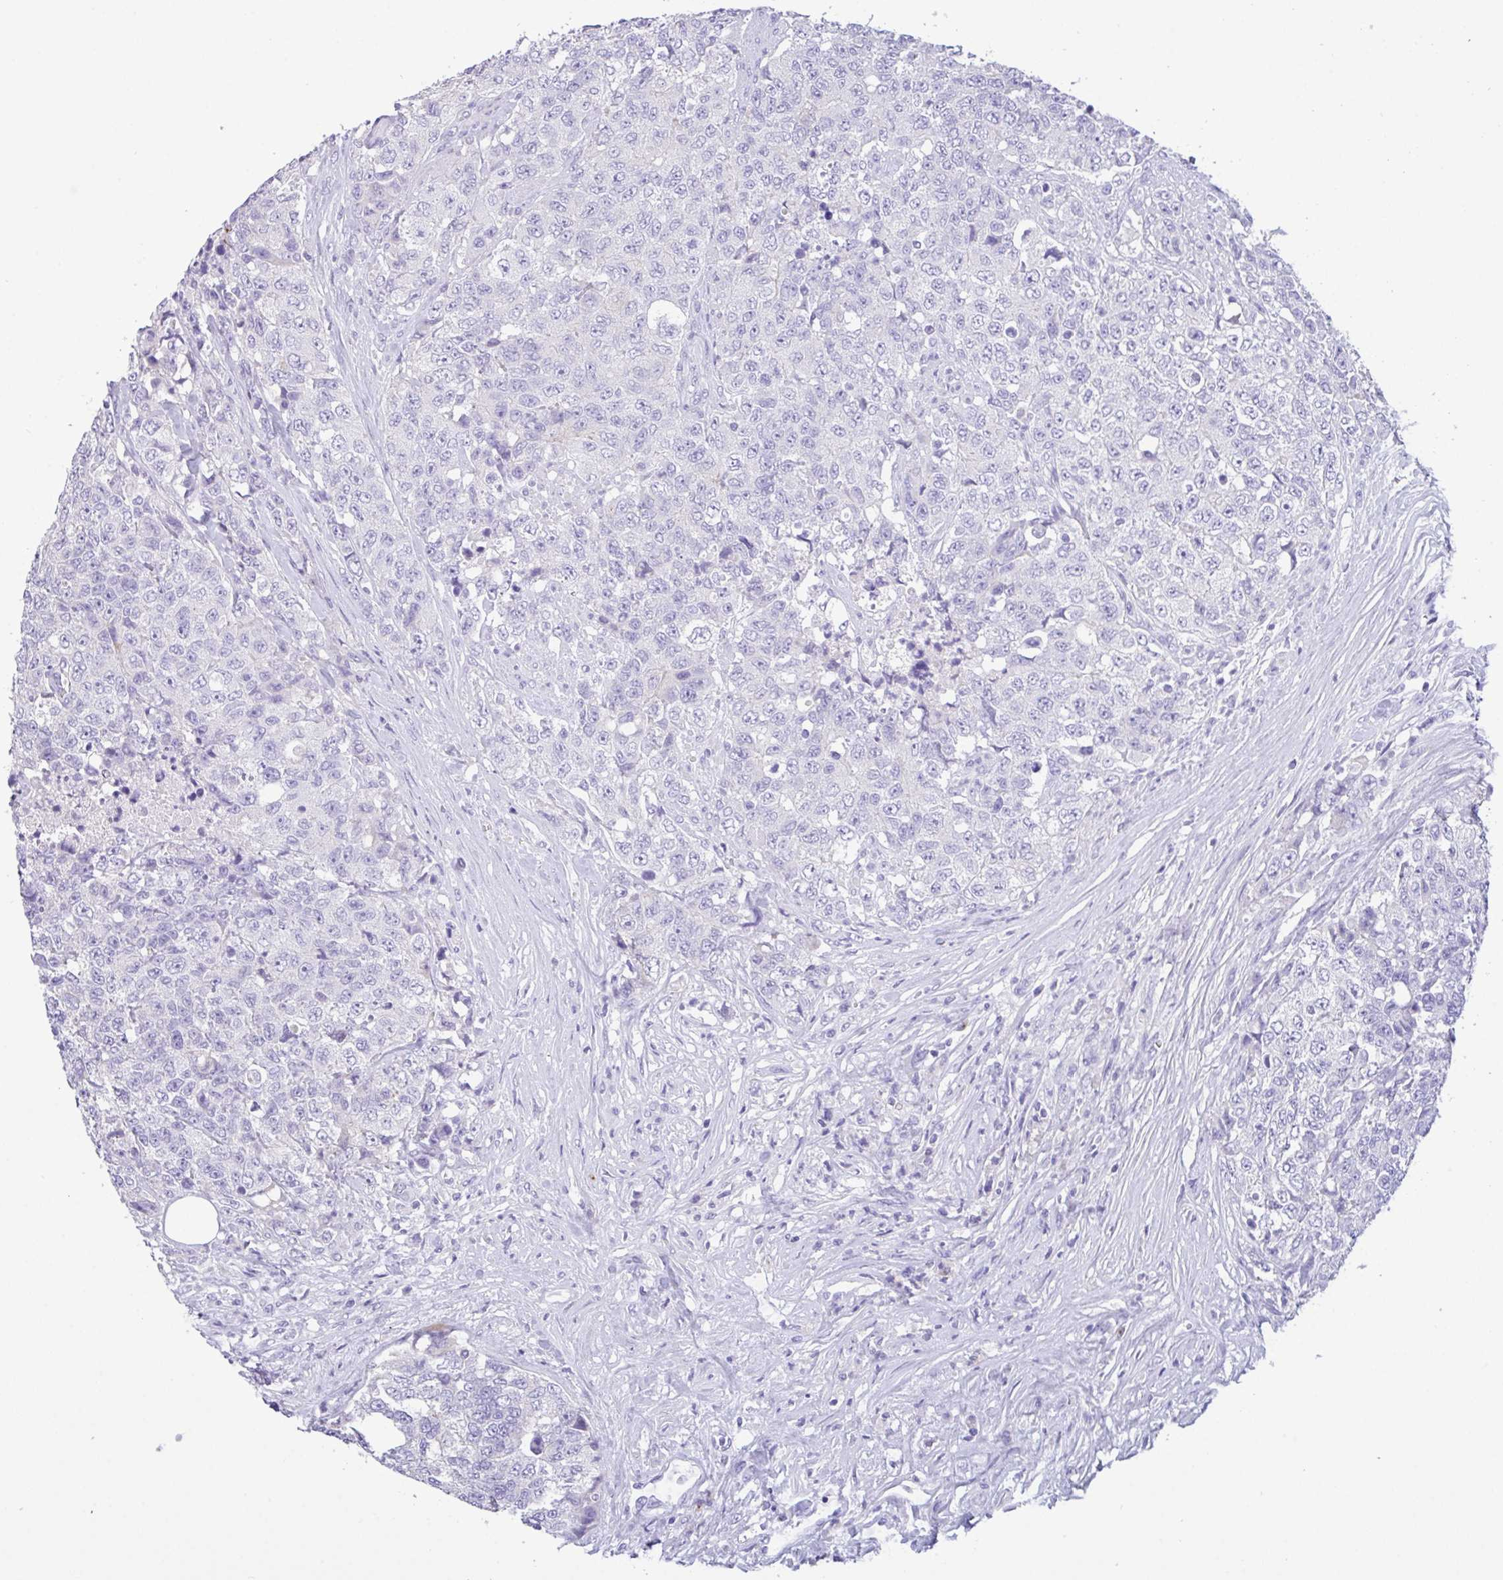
{"staining": {"intensity": "moderate", "quantity": "<25%", "location": "cytoplasmic/membranous"}, "tissue": "urothelial cancer", "cell_type": "Tumor cells", "image_type": "cancer", "snomed": [{"axis": "morphology", "description": "Urothelial carcinoma, High grade"}, {"axis": "topography", "description": "Urinary bladder"}], "caption": "A low amount of moderate cytoplasmic/membranous positivity is appreciated in about <25% of tumor cells in high-grade urothelial carcinoma tissue.", "gene": "FBXL20", "patient": {"sex": "female", "age": 78}}